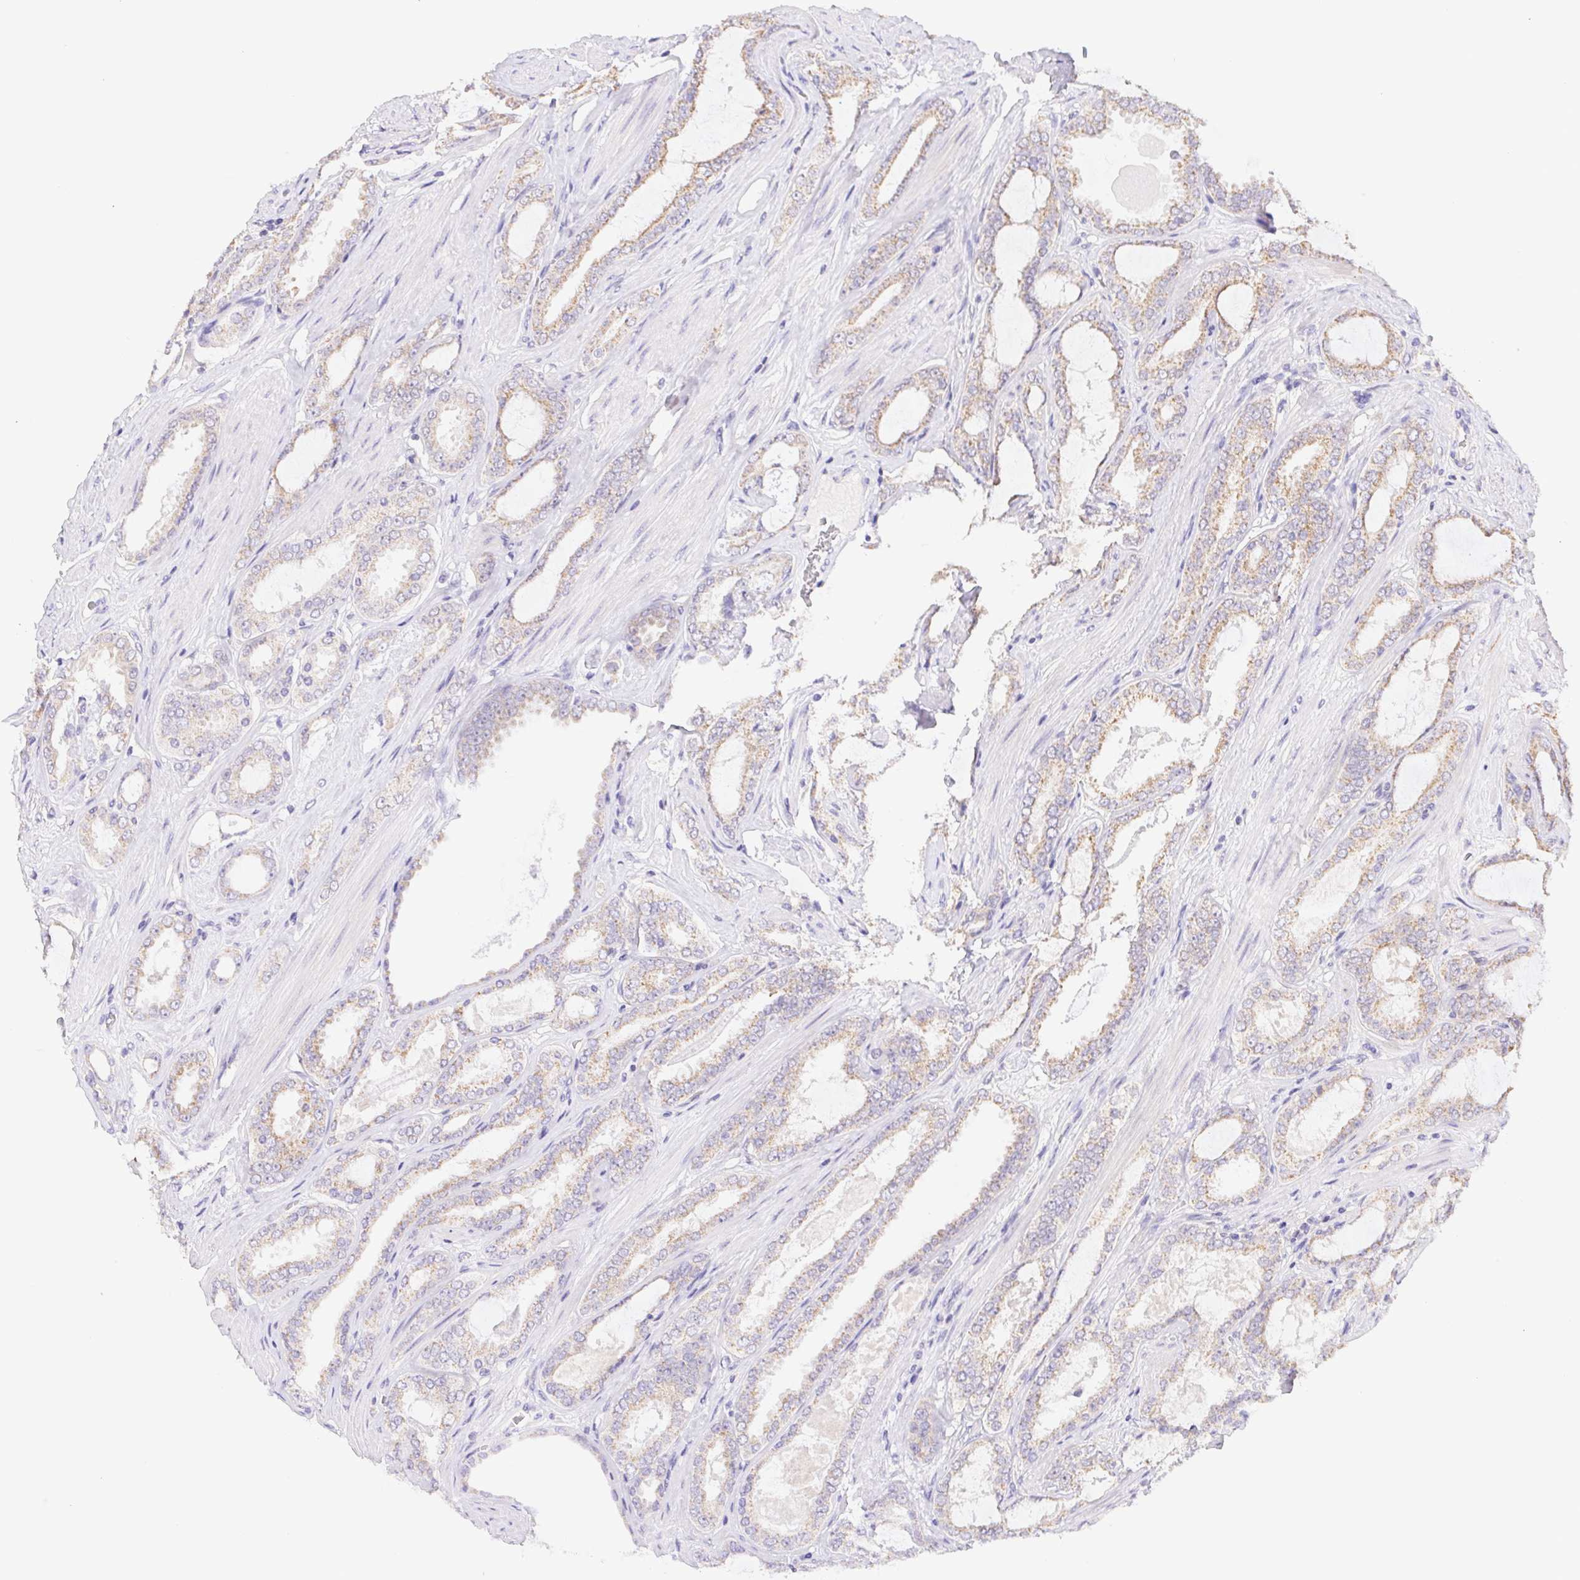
{"staining": {"intensity": "weak", "quantity": ">75%", "location": "cytoplasmic/membranous"}, "tissue": "prostate cancer", "cell_type": "Tumor cells", "image_type": "cancer", "snomed": [{"axis": "morphology", "description": "Adenocarcinoma, High grade"}, {"axis": "topography", "description": "Prostate"}], "caption": "IHC photomicrograph of neoplastic tissue: human prostate adenocarcinoma (high-grade) stained using IHC exhibits low levels of weak protein expression localized specifically in the cytoplasmic/membranous of tumor cells, appearing as a cytoplasmic/membranous brown color.", "gene": "FKBP6", "patient": {"sex": "male", "age": 63}}